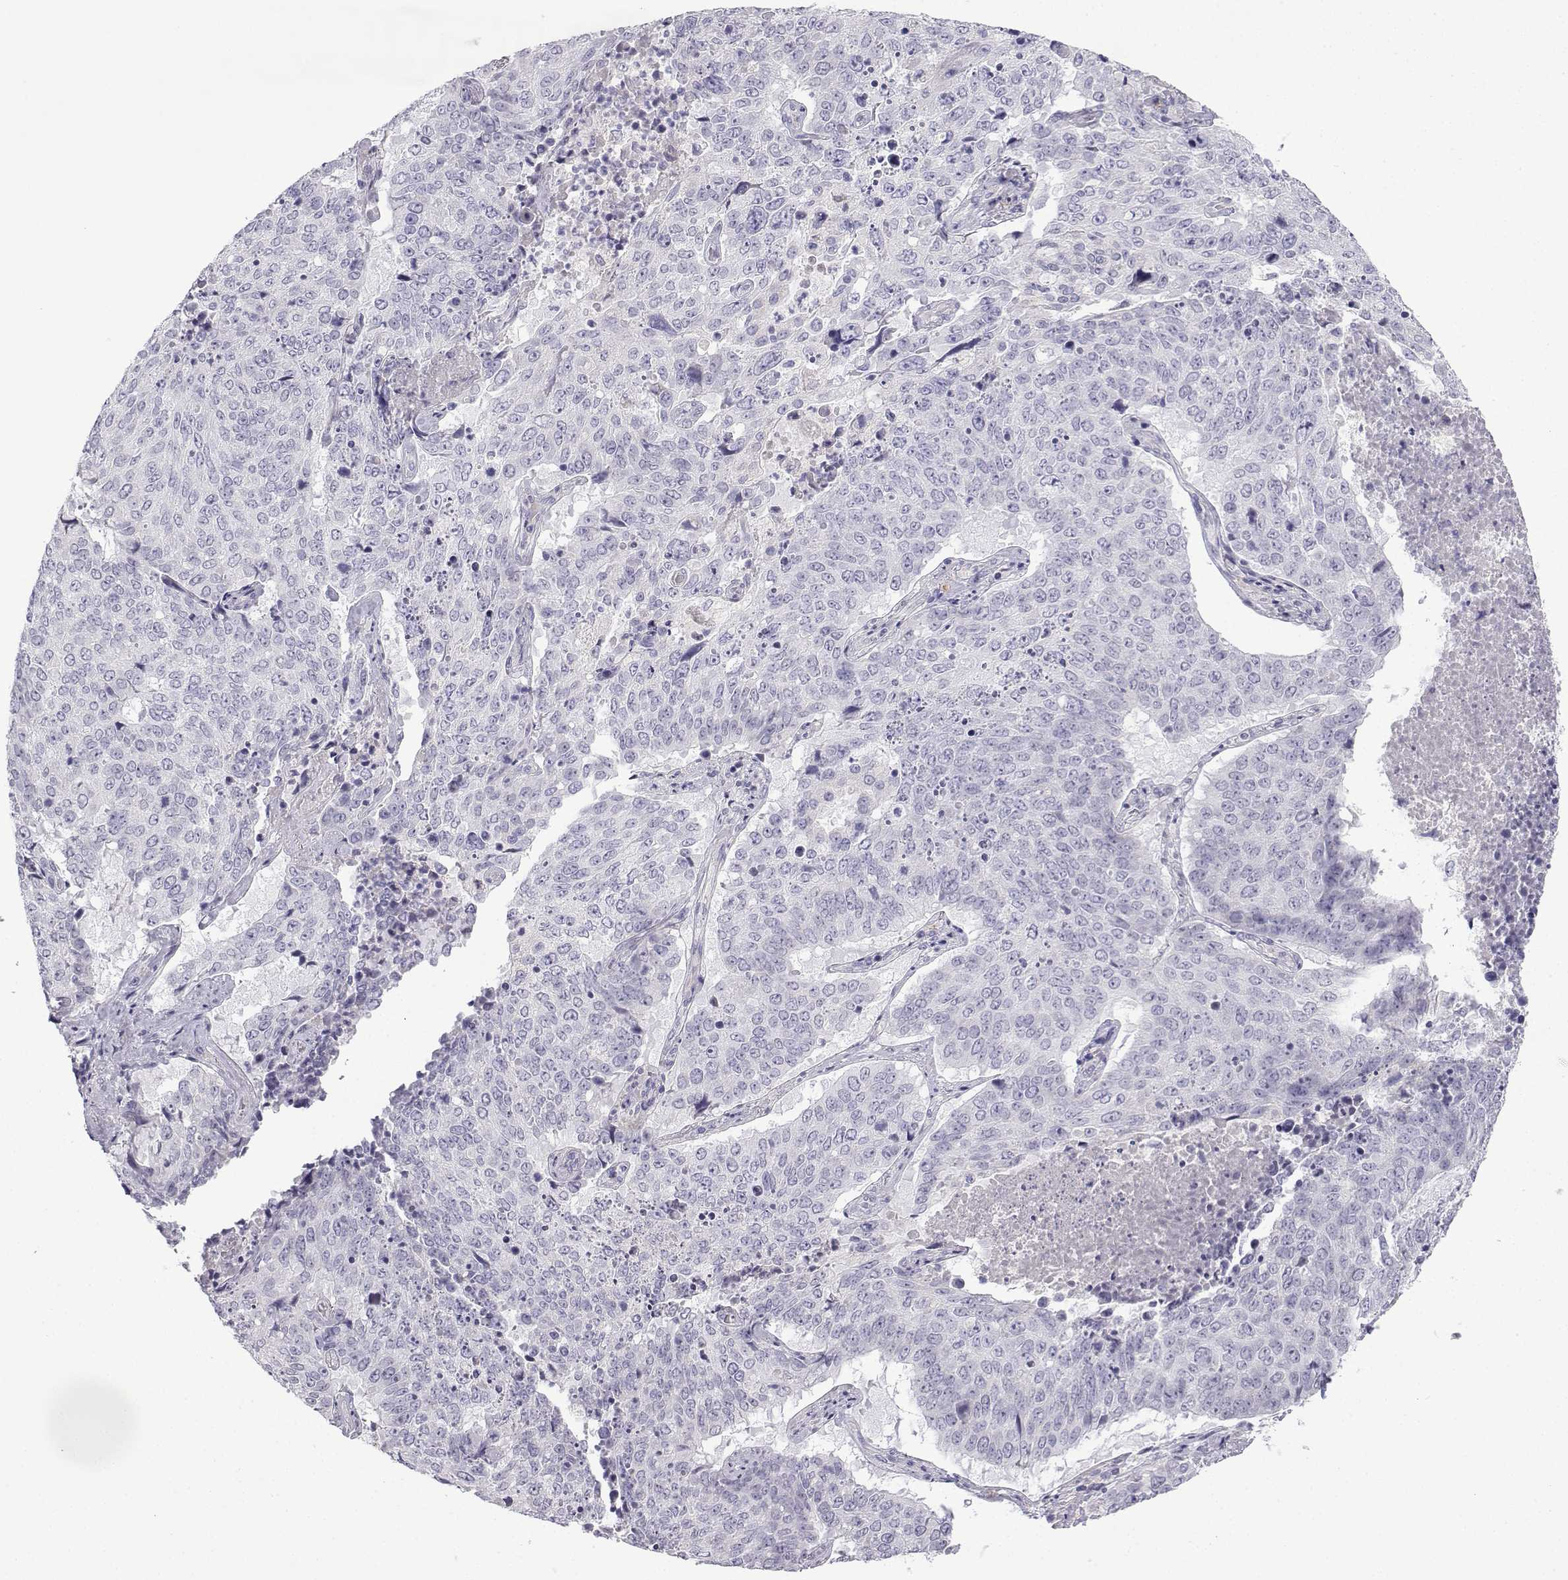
{"staining": {"intensity": "negative", "quantity": "none", "location": "none"}, "tissue": "lung cancer", "cell_type": "Tumor cells", "image_type": "cancer", "snomed": [{"axis": "morphology", "description": "Normal tissue, NOS"}, {"axis": "morphology", "description": "Squamous cell carcinoma, NOS"}, {"axis": "topography", "description": "Bronchus"}, {"axis": "topography", "description": "Lung"}], "caption": "A micrograph of human squamous cell carcinoma (lung) is negative for staining in tumor cells.", "gene": "SPACA7", "patient": {"sex": "male", "age": 64}}